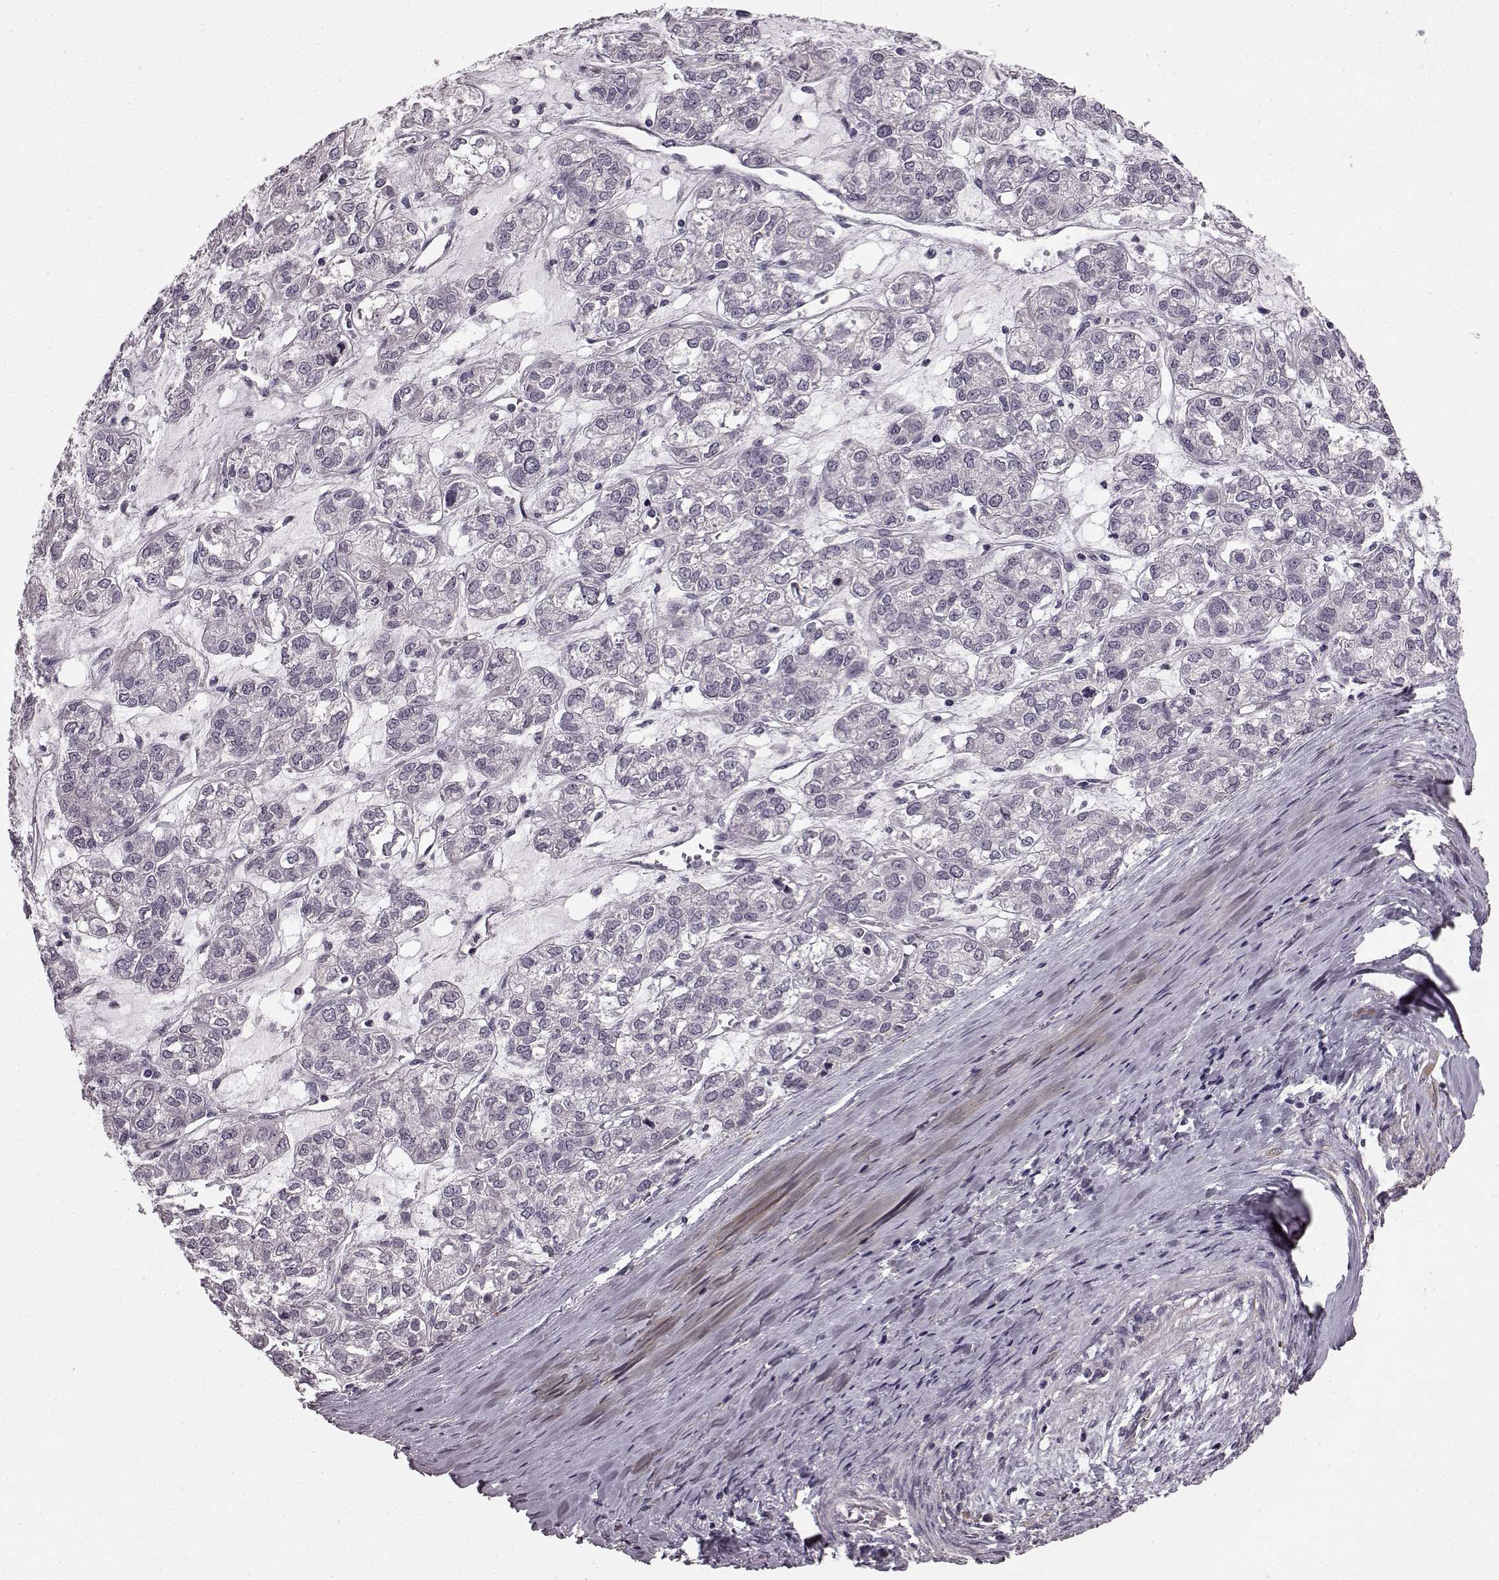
{"staining": {"intensity": "negative", "quantity": "none", "location": "none"}, "tissue": "ovarian cancer", "cell_type": "Tumor cells", "image_type": "cancer", "snomed": [{"axis": "morphology", "description": "Carcinoma, endometroid"}, {"axis": "topography", "description": "Ovary"}], "caption": "Immunohistochemical staining of endometroid carcinoma (ovarian) reveals no significant expression in tumor cells.", "gene": "SLCO3A1", "patient": {"sex": "female", "age": 64}}